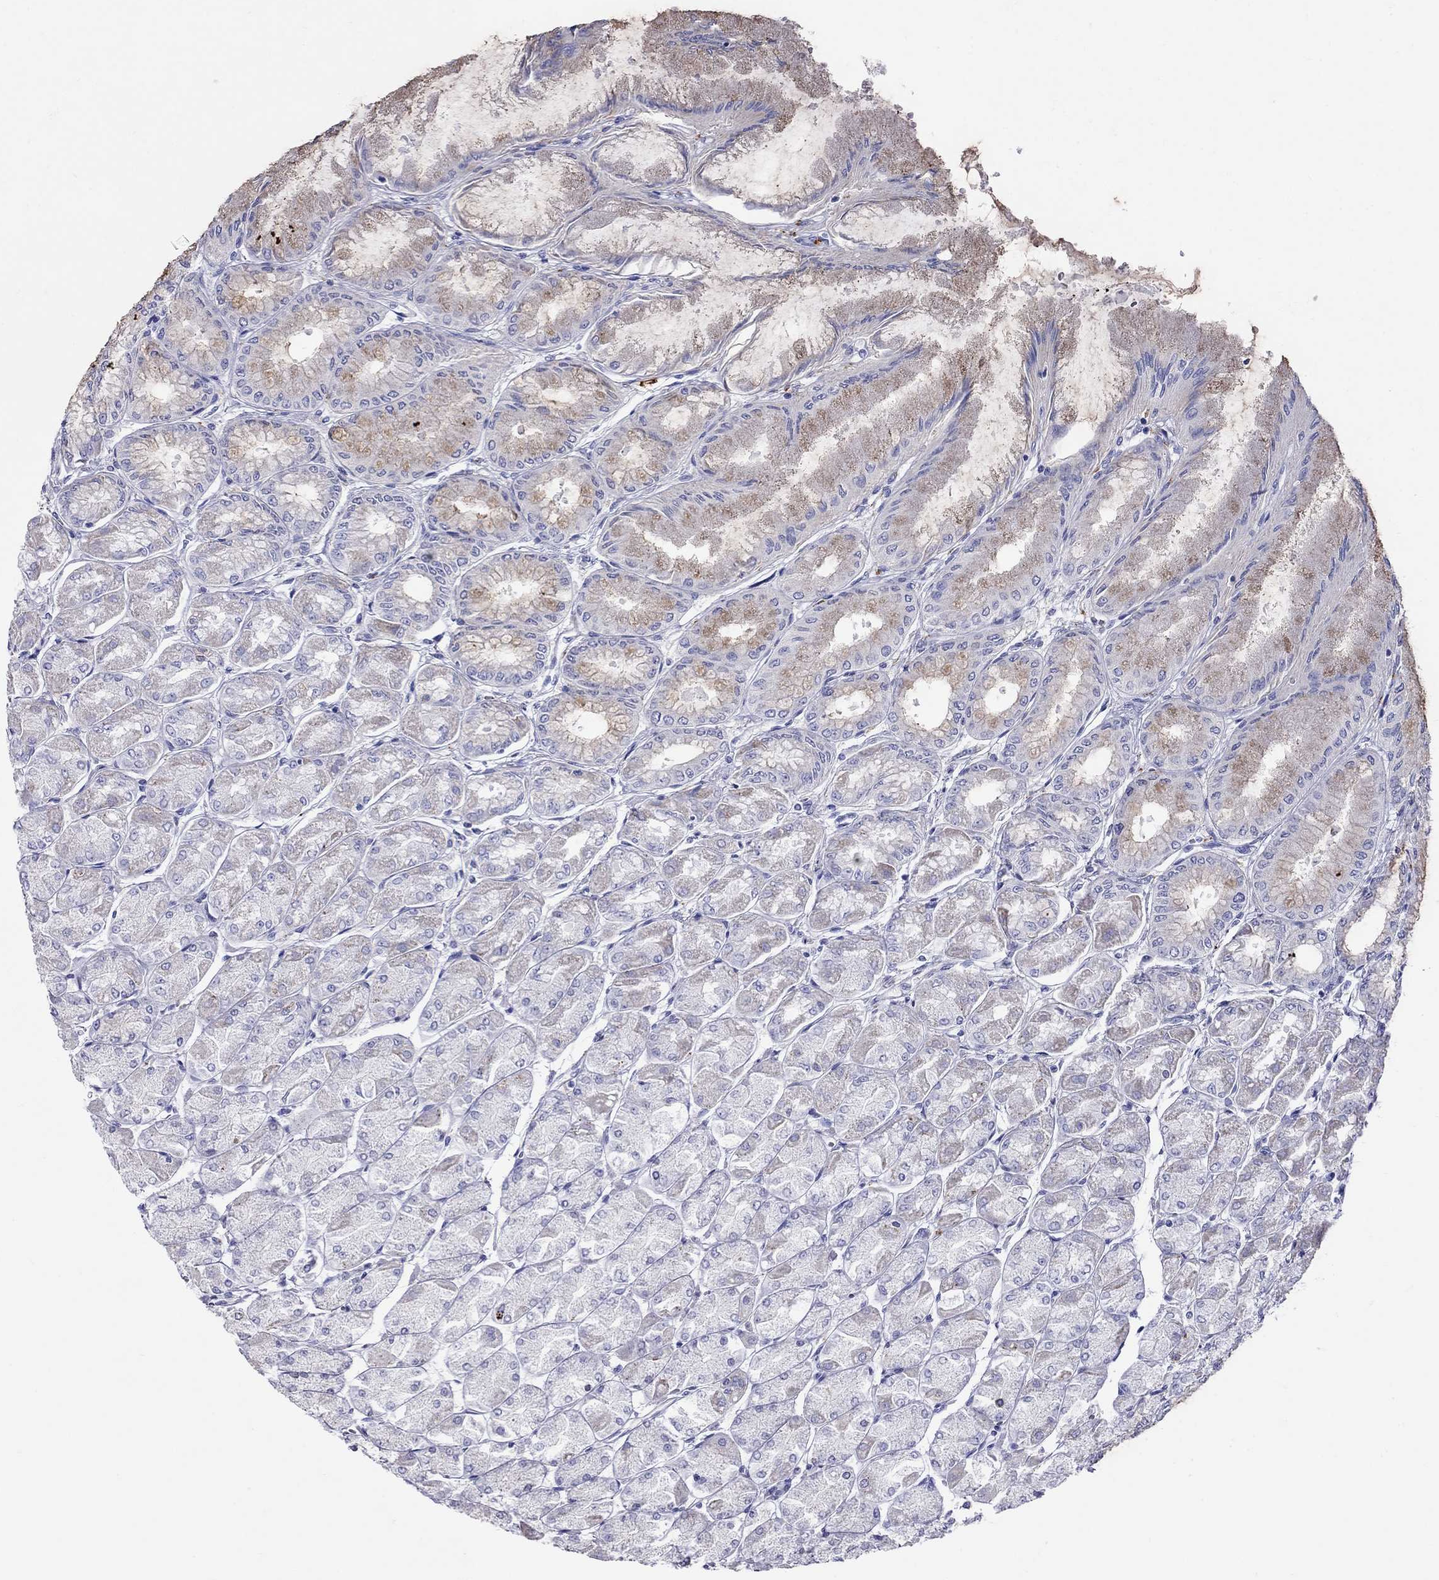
{"staining": {"intensity": "weak", "quantity": "<25%", "location": "cytoplasmic/membranous"}, "tissue": "stomach", "cell_type": "Glandular cells", "image_type": "normal", "snomed": [{"axis": "morphology", "description": "Normal tissue, NOS"}, {"axis": "topography", "description": "Stomach, upper"}], "caption": "DAB immunohistochemical staining of unremarkable human stomach displays no significant positivity in glandular cells.", "gene": "CLPSL2", "patient": {"sex": "male", "age": 60}}